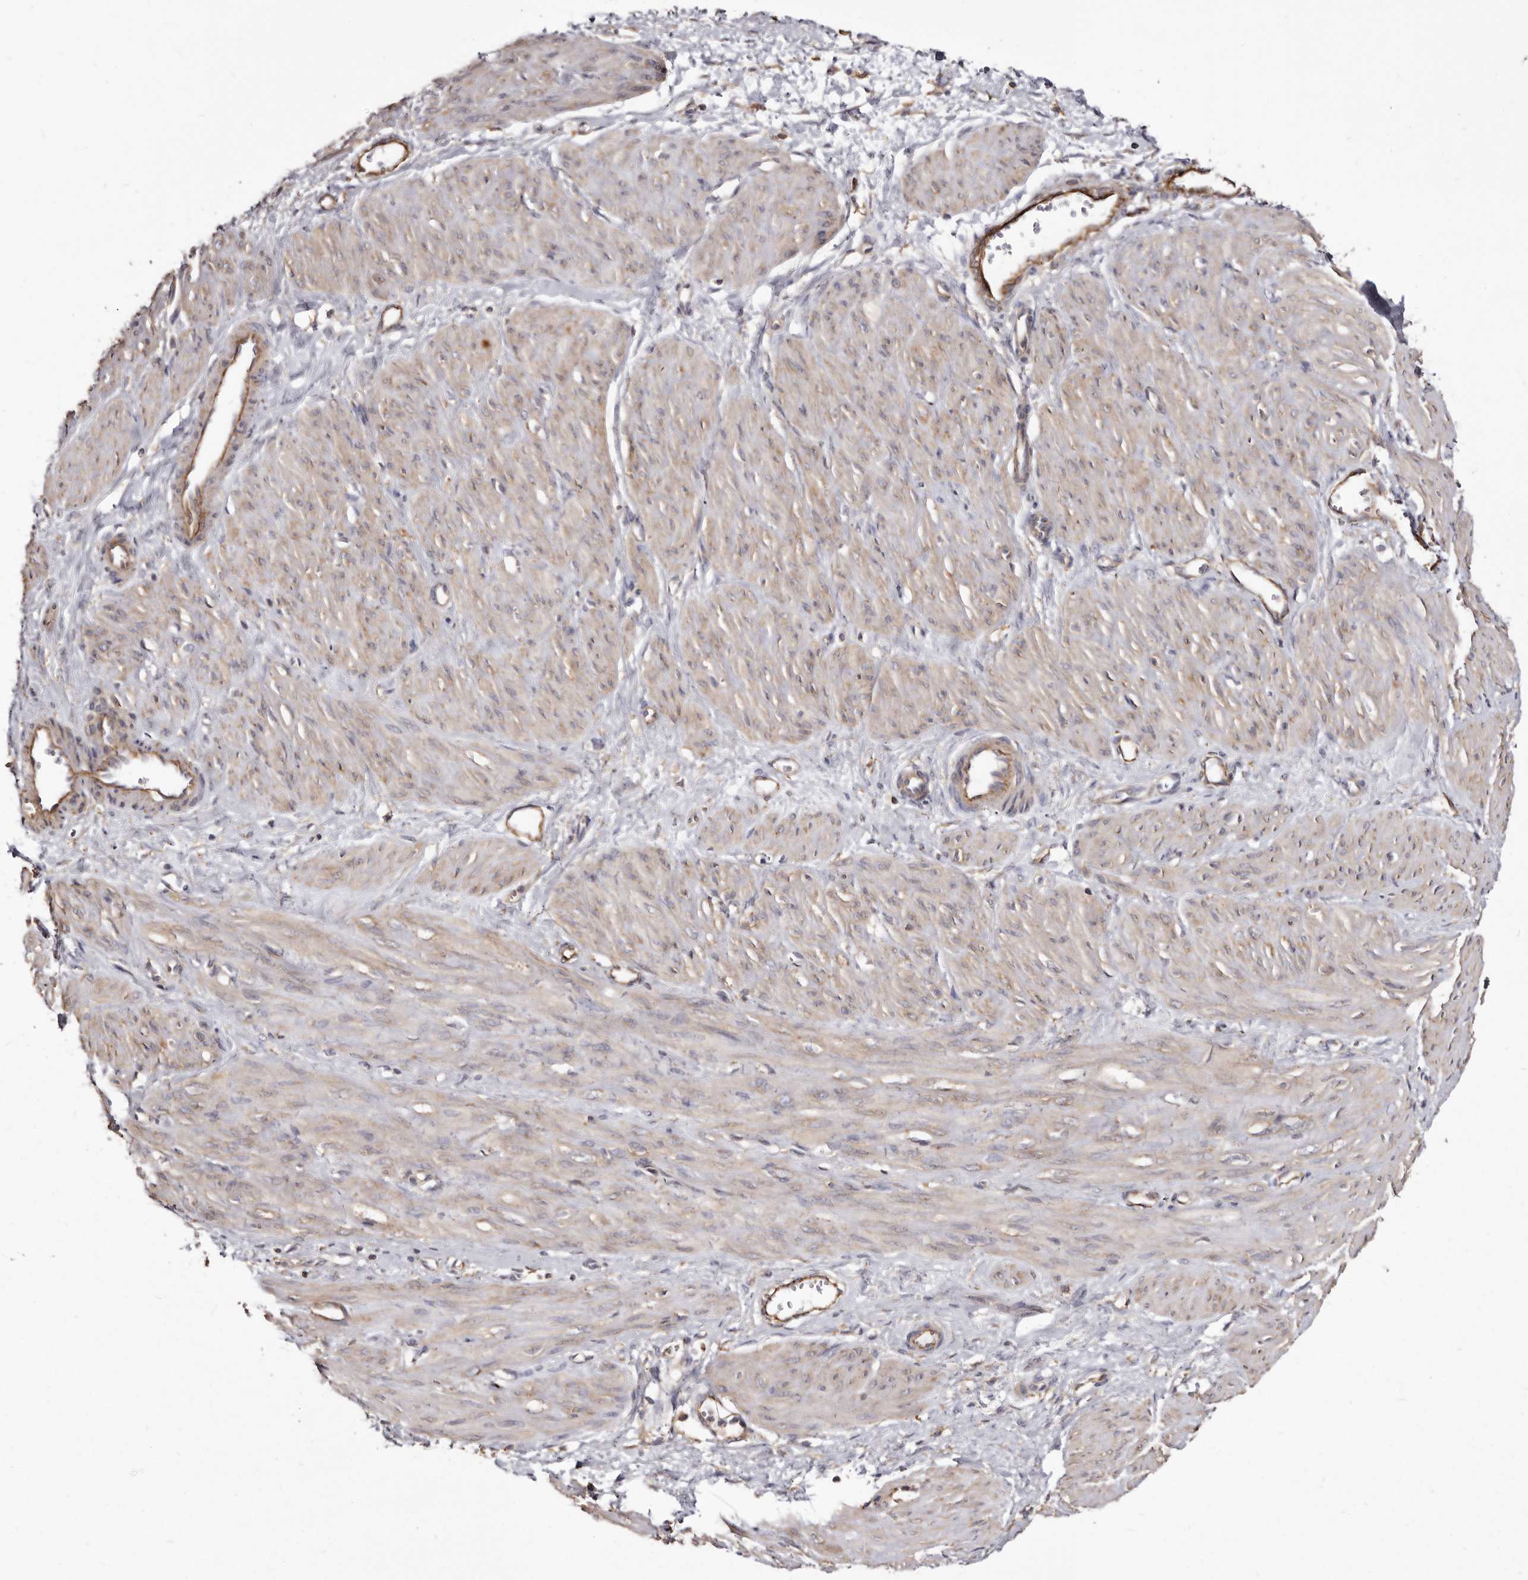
{"staining": {"intensity": "weak", "quantity": "<25%", "location": "cytoplasmic/membranous"}, "tissue": "smooth muscle", "cell_type": "Smooth muscle cells", "image_type": "normal", "snomed": [{"axis": "morphology", "description": "Normal tissue, NOS"}, {"axis": "topography", "description": "Endometrium"}], "caption": "Immunohistochemistry (IHC) of normal smooth muscle shows no expression in smooth muscle cells. (Brightfield microscopy of DAB immunohistochemistry at high magnification).", "gene": "TPD52", "patient": {"sex": "female", "age": 33}}